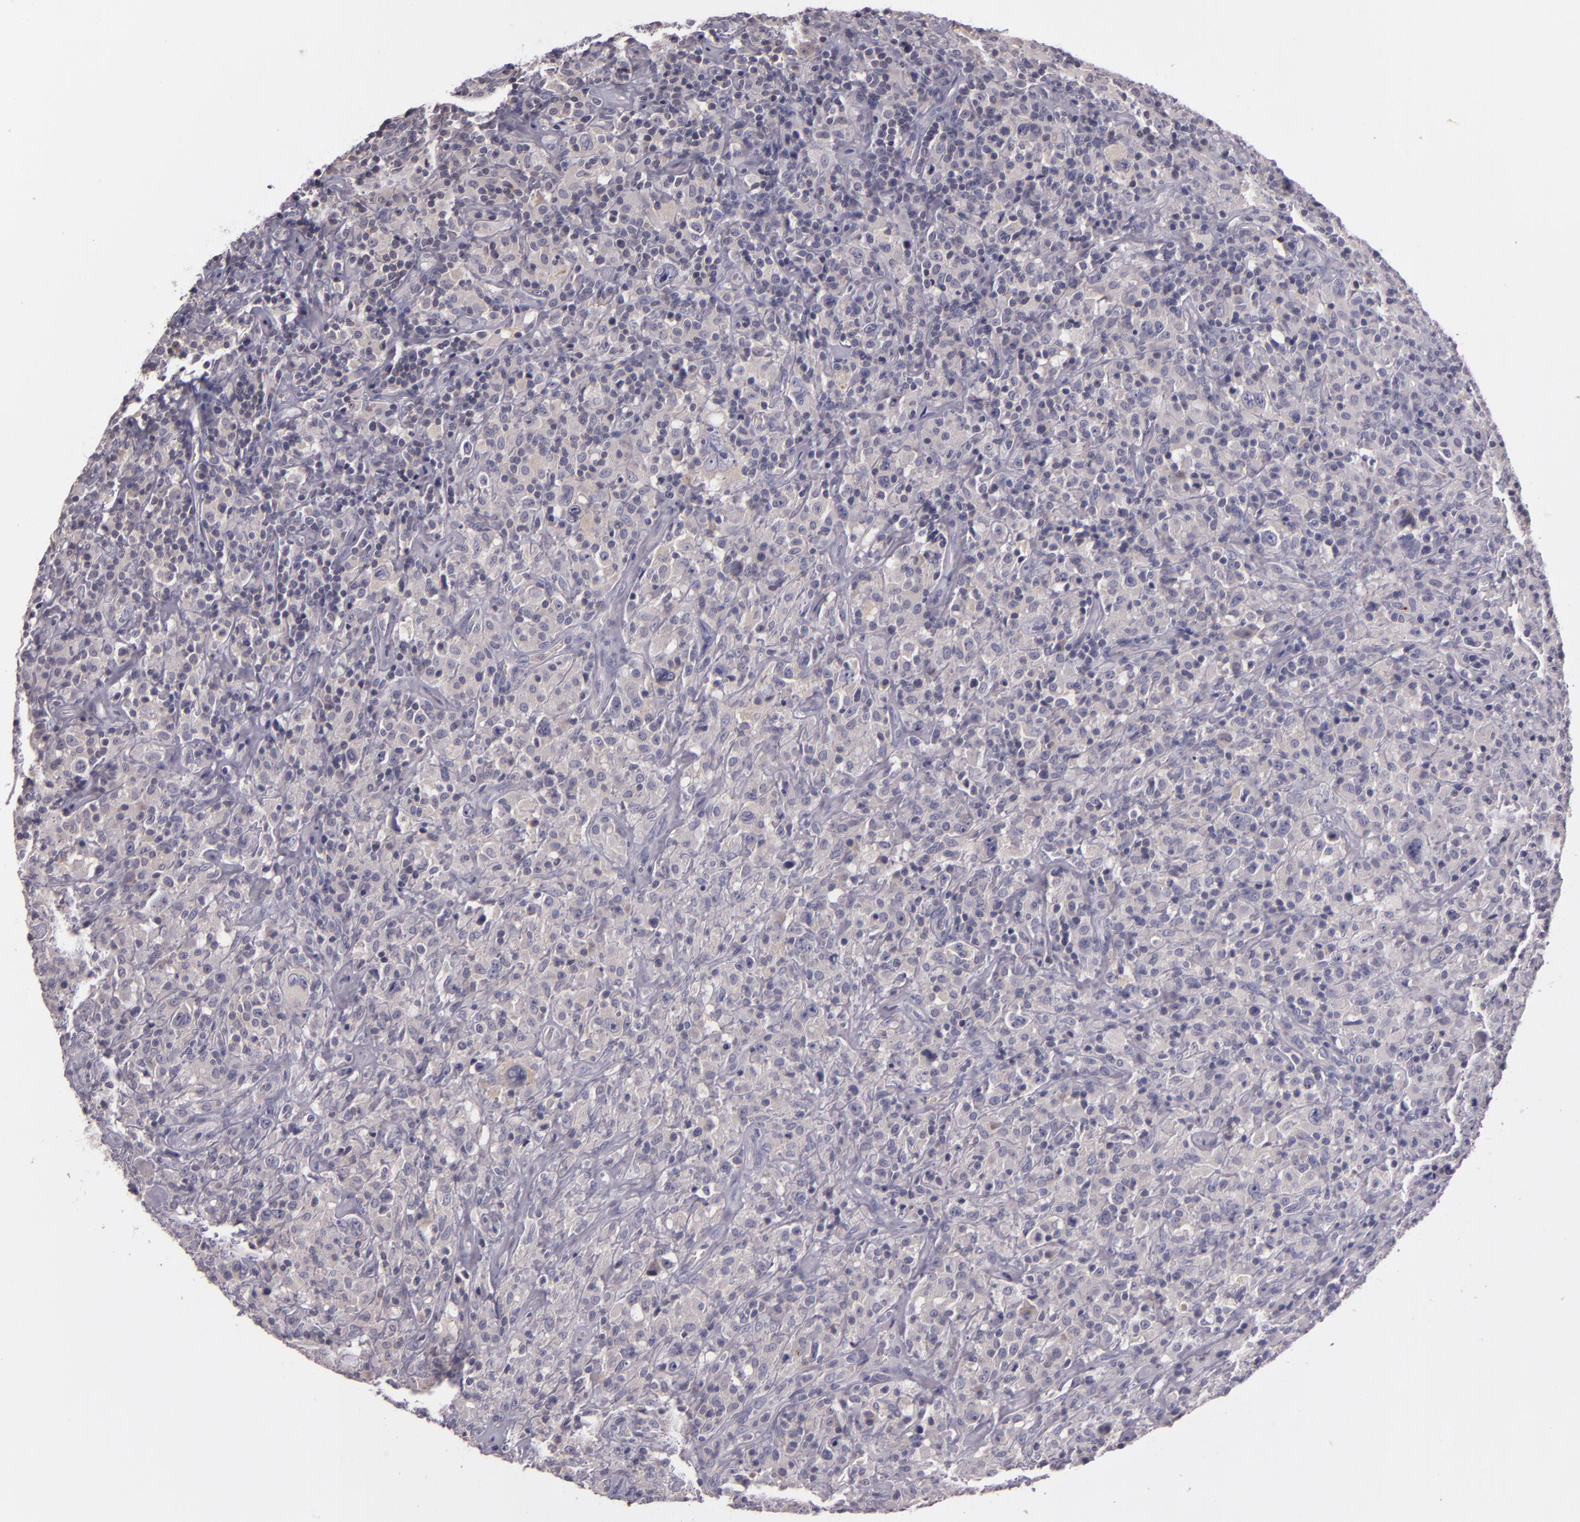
{"staining": {"intensity": "negative", "quantity": "none", "location": "none"}, "tissue": "lymphoma", "cell_type": "Tumor cells", "image_type": "cancer", "snomed": [{"axis": "morphology", "description": "Hodgkin's disease, NOS"}, {"axis": "topography", "description": "Lymph node"}], "caption": "Tumor cells are negative for protein expression in human lymphoma. (Stains: DAB (3,3'-diaminobenzidine) immunohistochemistry with hematoxylin counter stain, Microscopy: brightfield microscopy at high magnification).", "gene": "RALGAPA1", "patient": {"sex": "male", "age": 46}}